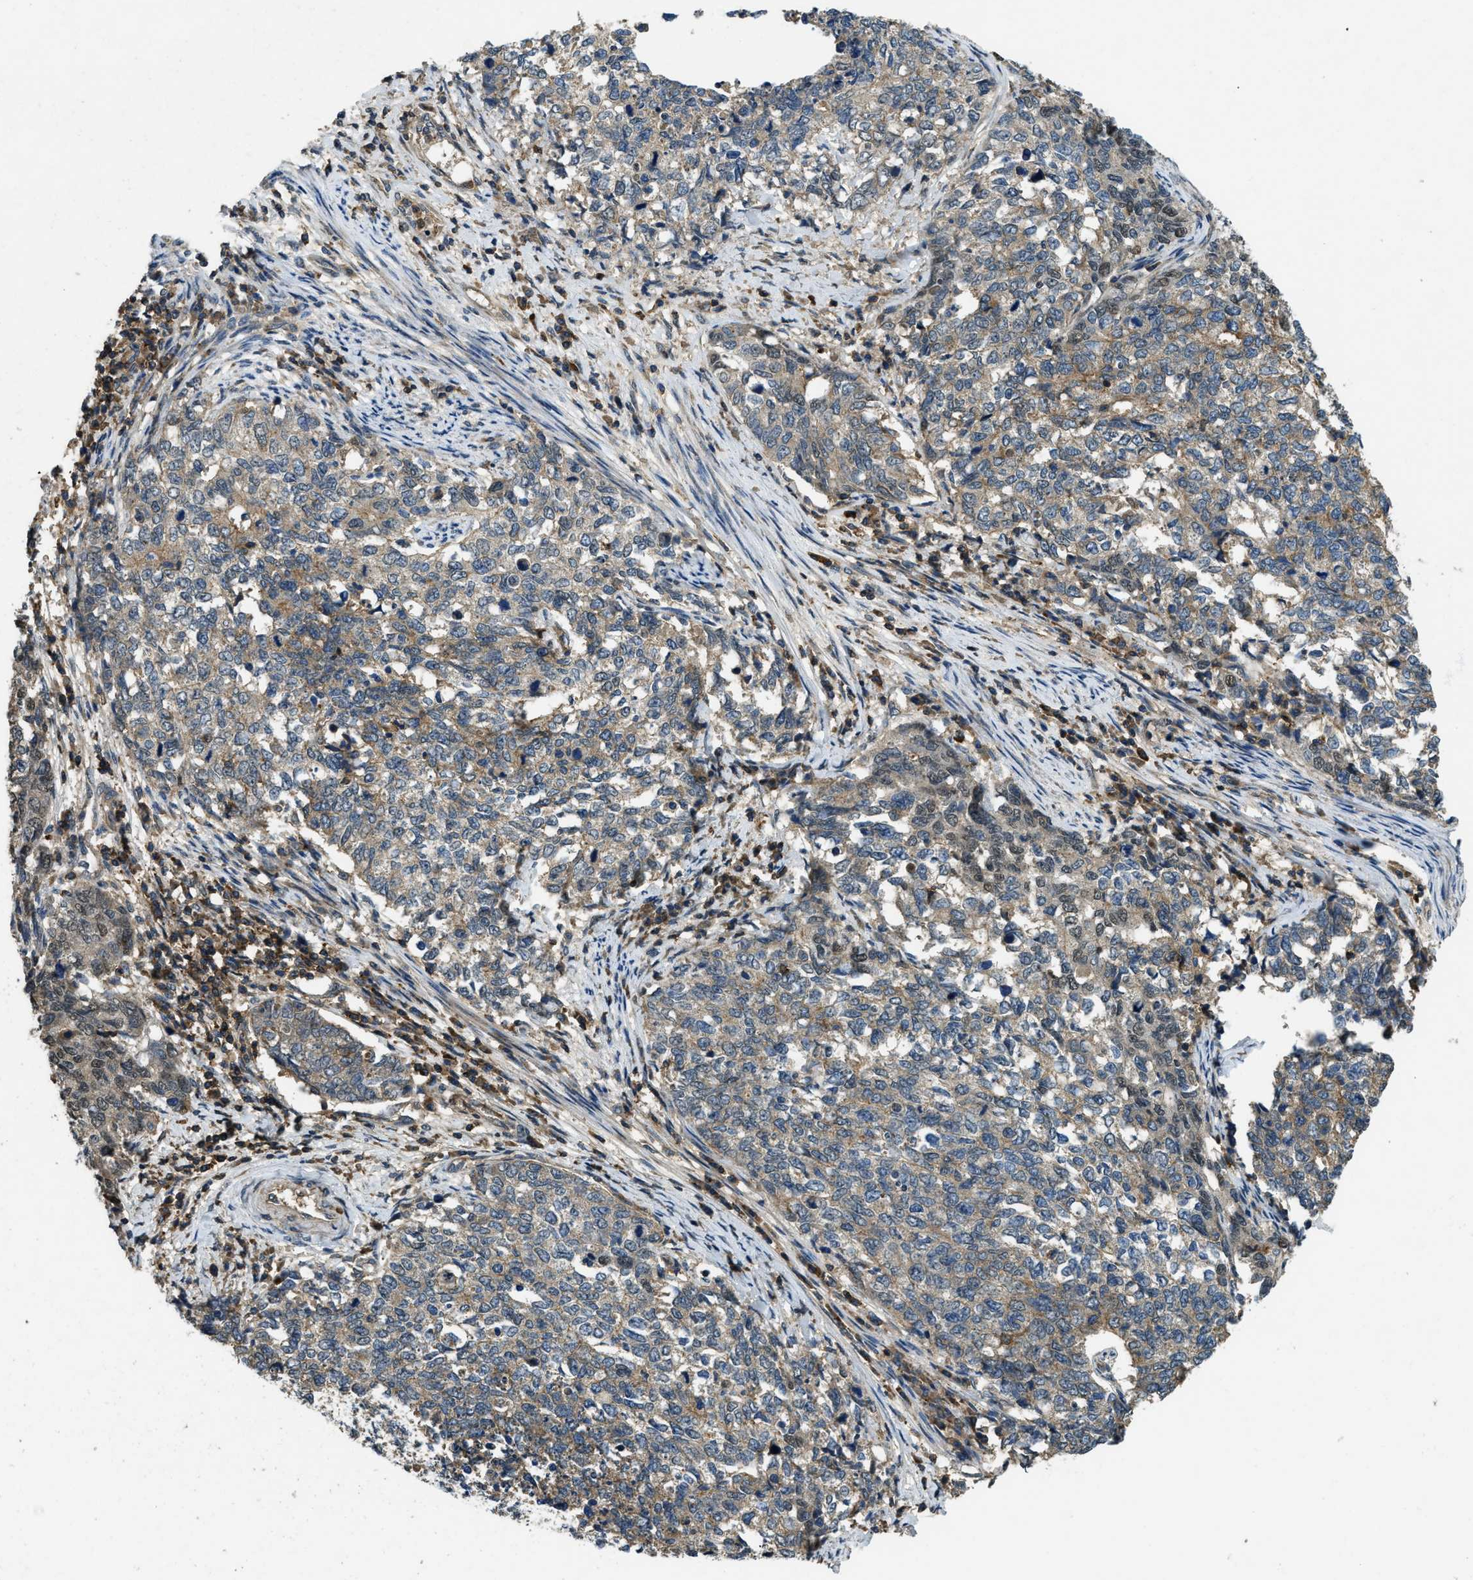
{"staining": {"intensity": "weak", "quantity": ">75%", "location": "cytoplasmic/membranous"}, "tissue": "cervical cancer", "cell_type": "Tumor cells", "image_type": "cancer", "snomed": [{"axis": "morphology", "description": "Squamous cell carcinoma, NOS"}, {"axis": "topography", "description": "Cervix"}], "caption": "Human cervical cancer (squamous cell carcinoma) stained with a protein marker displays weak staining in tumor cells.", "gene": "ATP8B1", "patient": {"sex": "female", "age": 63}}